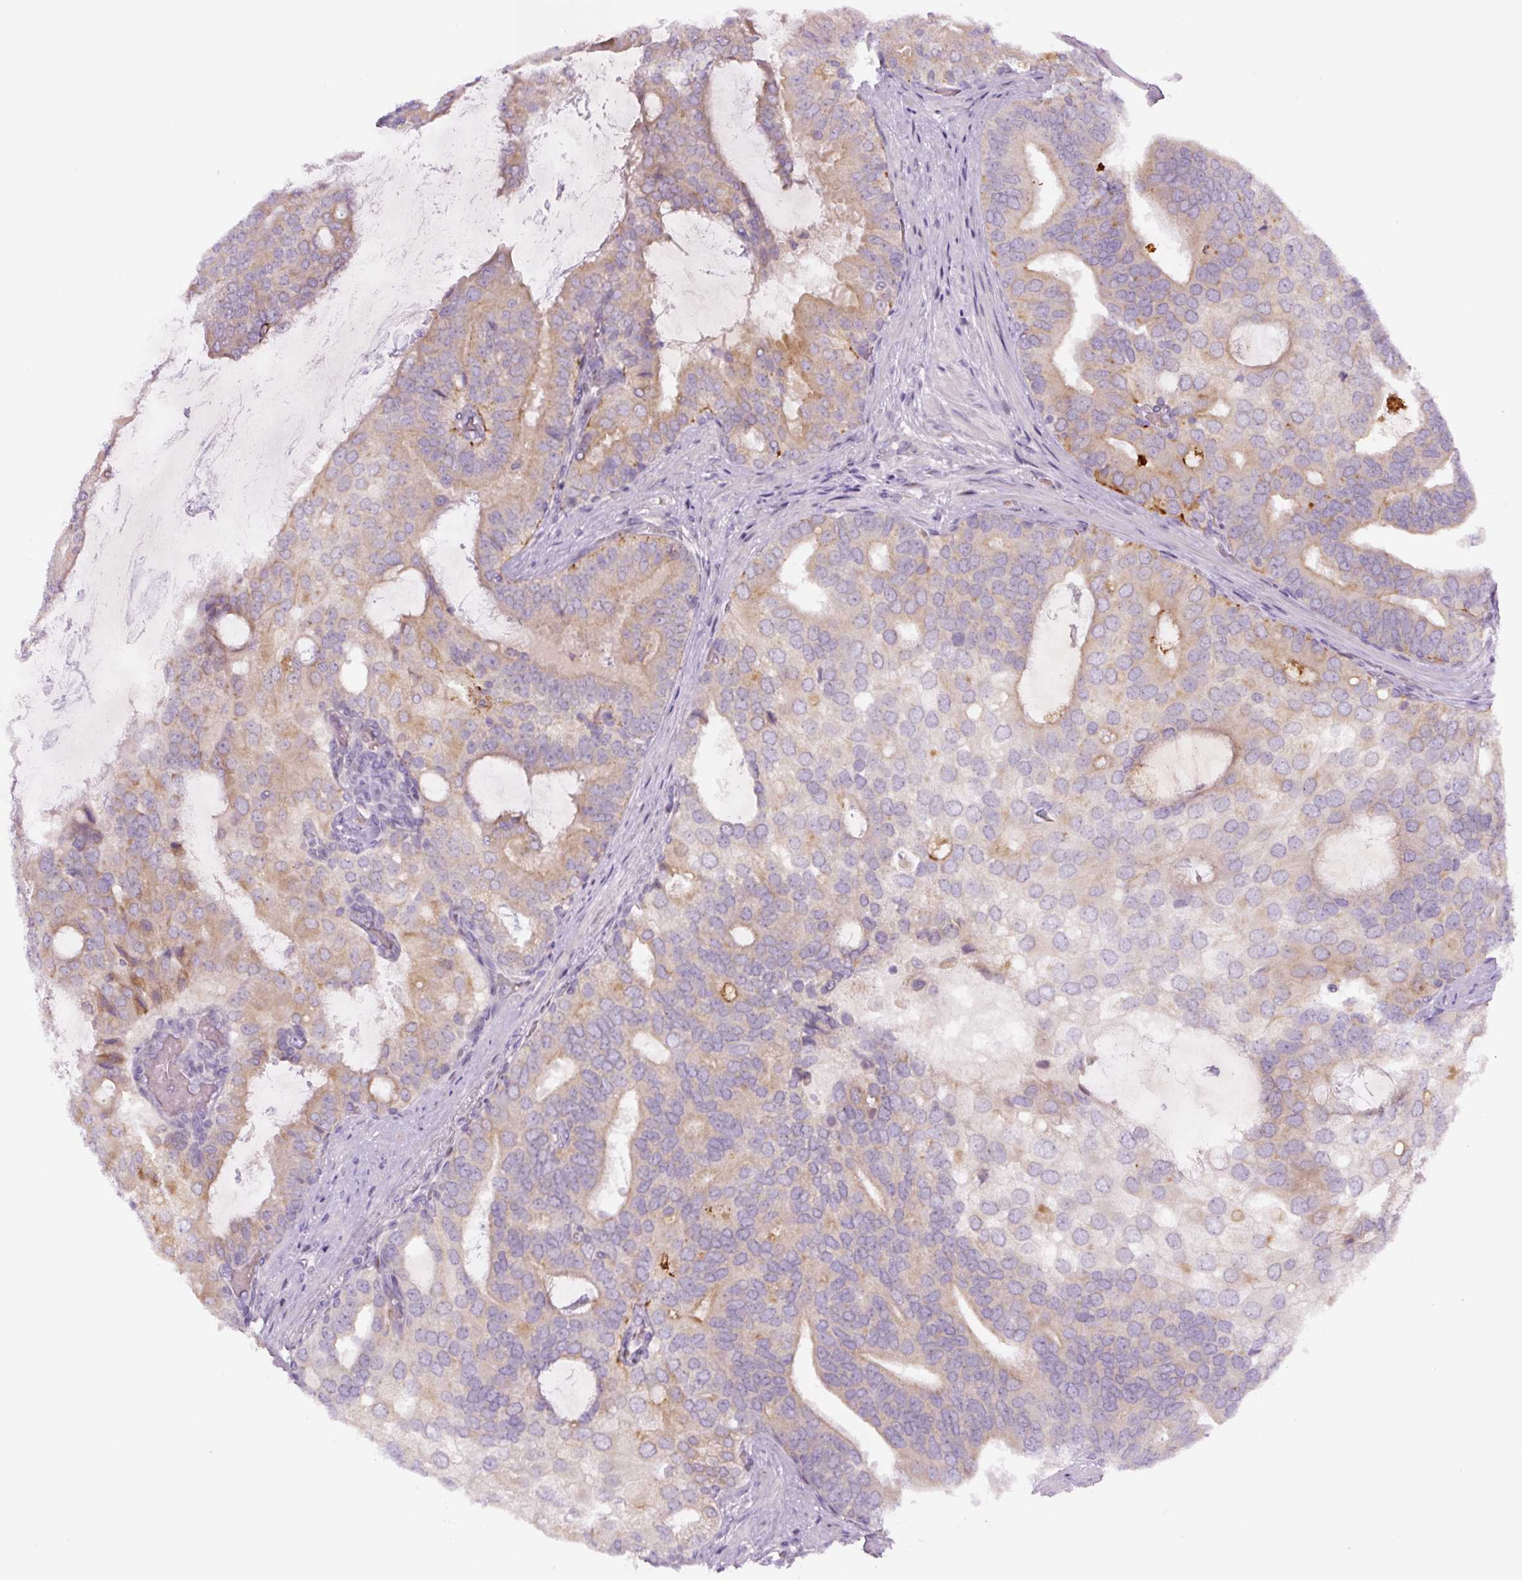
{"staining": {"intensity": "weak", "quantity": "25%-75%", "location": "cytoplasmic/membranous"}, "tissue": "prostate cancer", "cell_type": "Tumor cells", "image_type": "cancer", "snomed": [{"axis": "morphology", "description": "Adenocarcinoma, High grade"}, {"axis": "topography", "description": "Prostate"}], "caption": "Protein expression by IHC demonstrates weak cytoplasmic/membranous expression in about 25%-75% of tumor cells in prostate cancer (adenocarcinoma (high-grade)).", "gene": "YIF1B", "patient": {"sex": "male", "age": 55}}